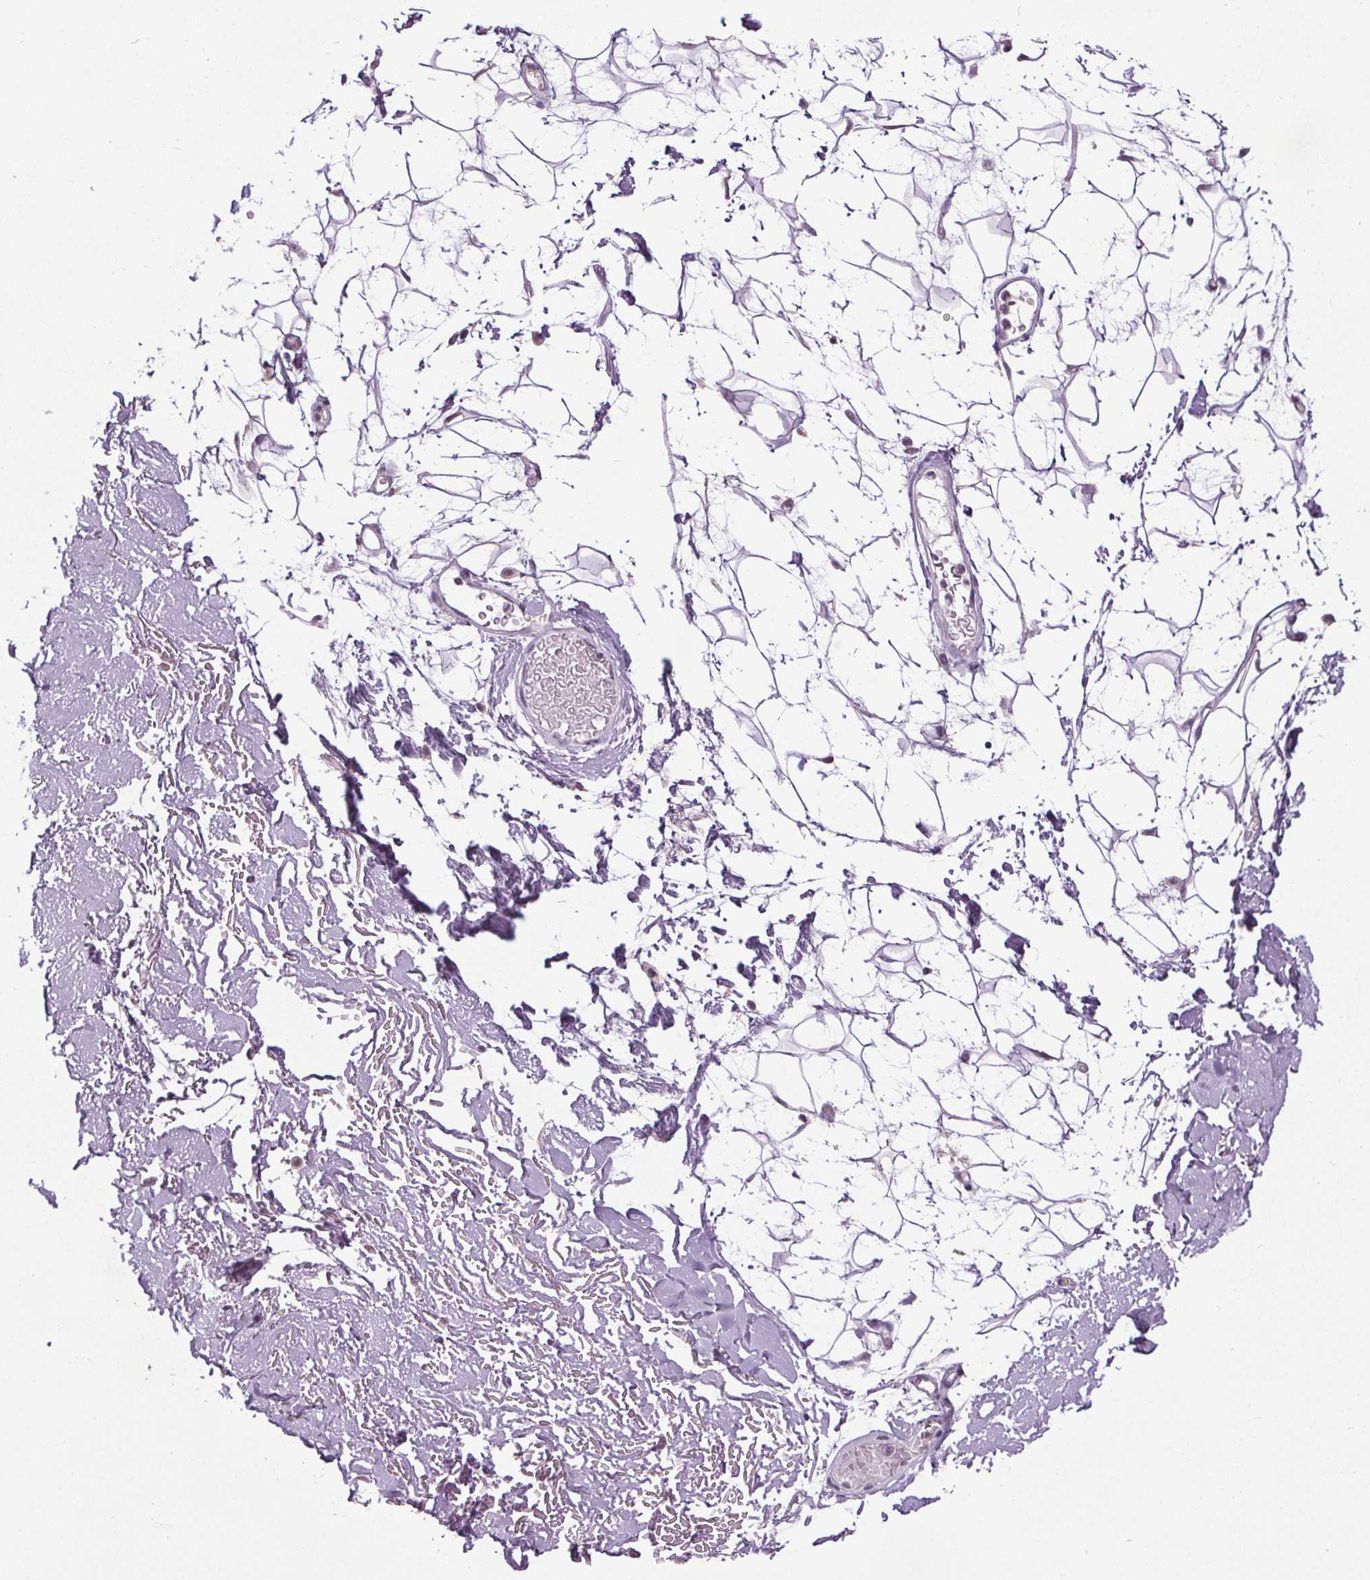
{"staining": {"intensity": "negative", "quantity": "none", "location": "none"}, "tissue": "adipose tissue", "cell_type": "Adipocytes", "image_type": "normal", "snomed": [{"axis": "morphology", "description": "Normal tissue, NOS"}, {"axis": "topography", "description": "Anal"}, {"axis": "topography", "description": "Peripheral nerve tissue"}], "caption": "A high-resolution photomicrograph shows immunohistochemistry staining of unremarkable adipose tissue, which shows no significant positivity in adipocytes.", "gene": "SLC2A9", "patient": {"sex": "male", "age": 78}}